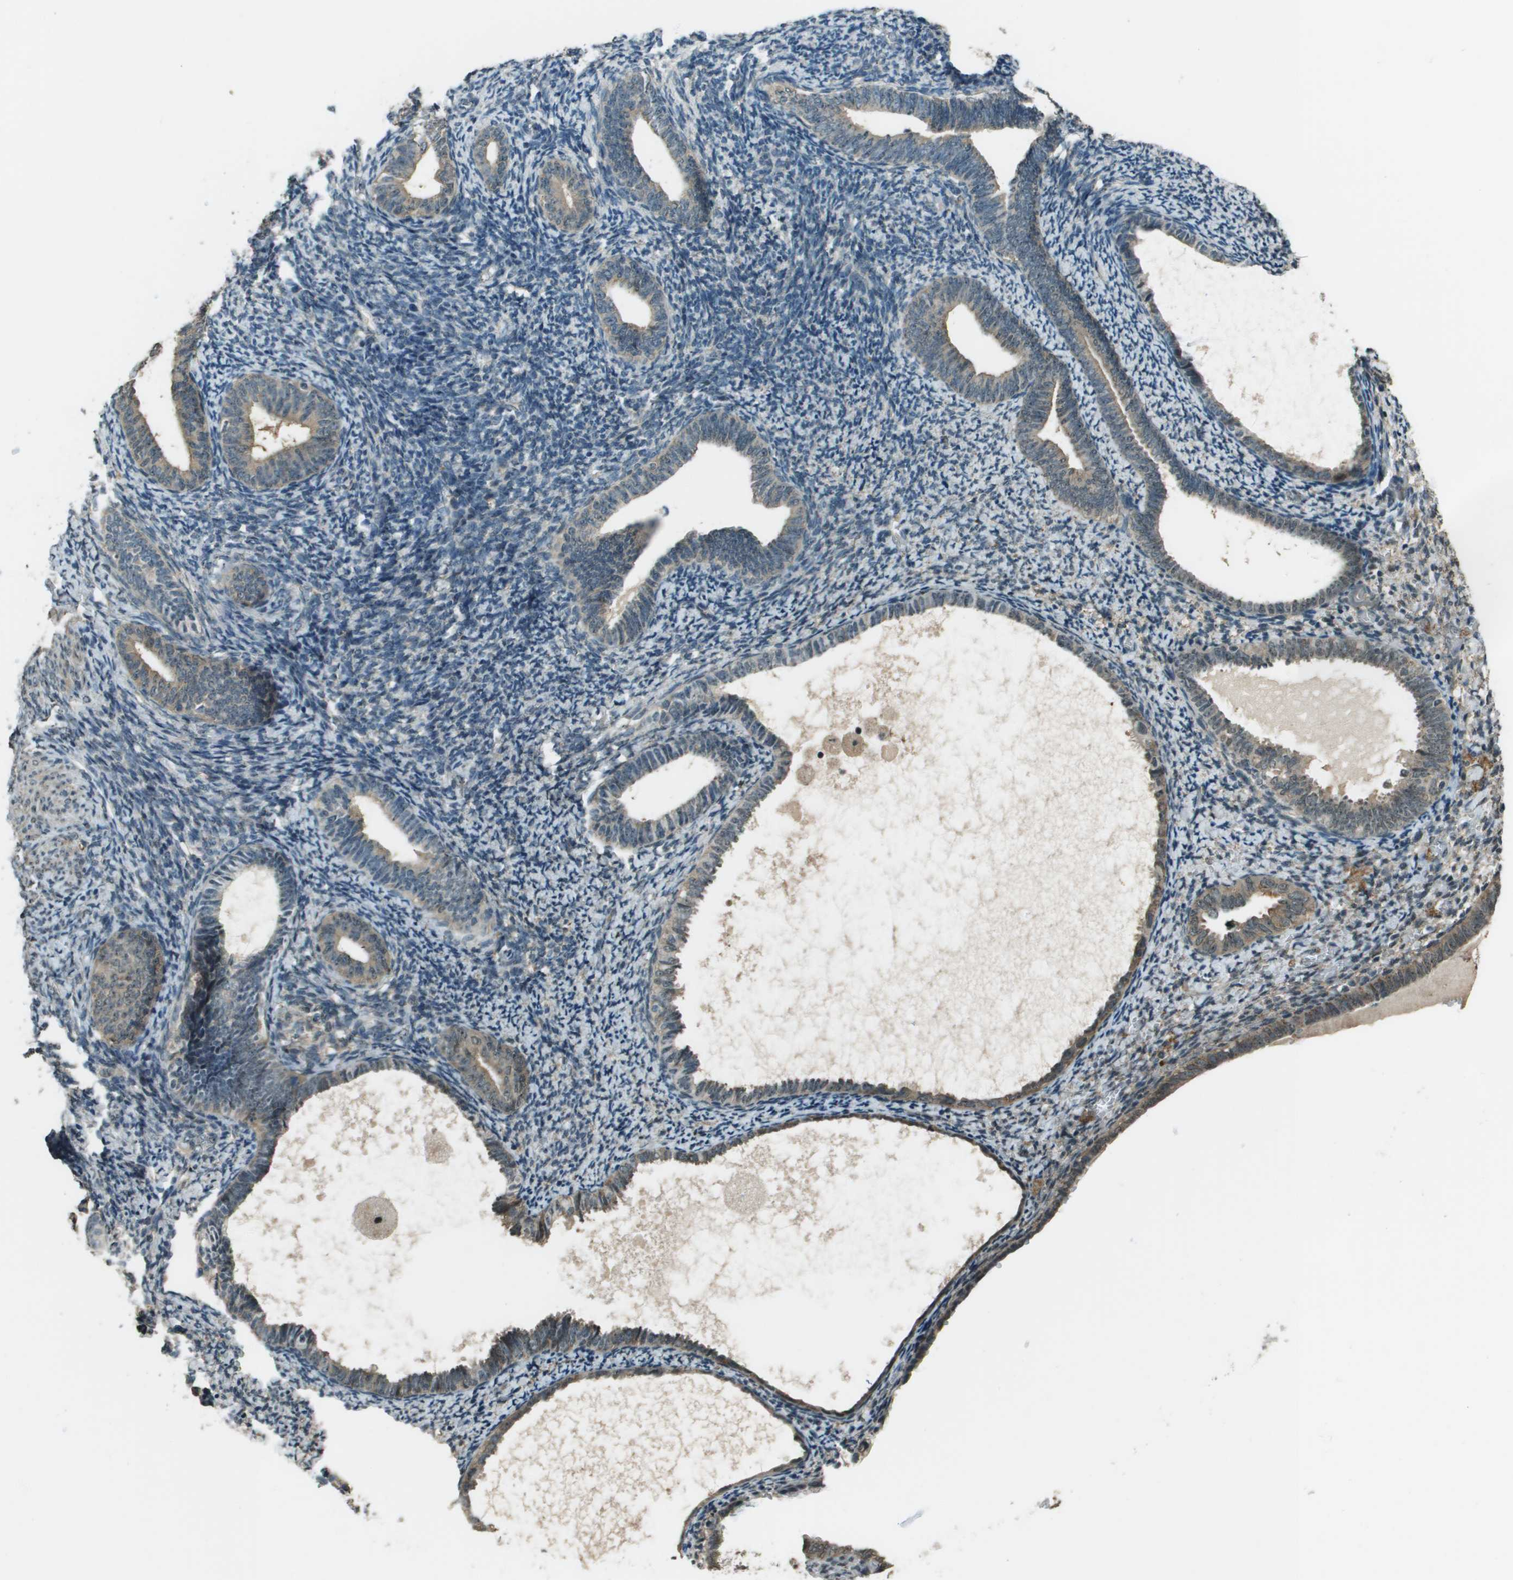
{"staining": {"intensity": "negative", "quantity": "none", "location": "none"}, "tissue": "endometrium", "cell_type": "Cells in endometrial stroma", "image_type": "normal", "snomed": [{"axis": "morphology", "description": "Normal tissue, NOS"}, {"axis": "topography", "description": "Endometrium"}], "caption": "This is an IHC micrograph of benign endometrium. There is no expression in cells in endometrial stroma.", "gene": "SDC3", "patient": {"sex": "female", "age": 66}}